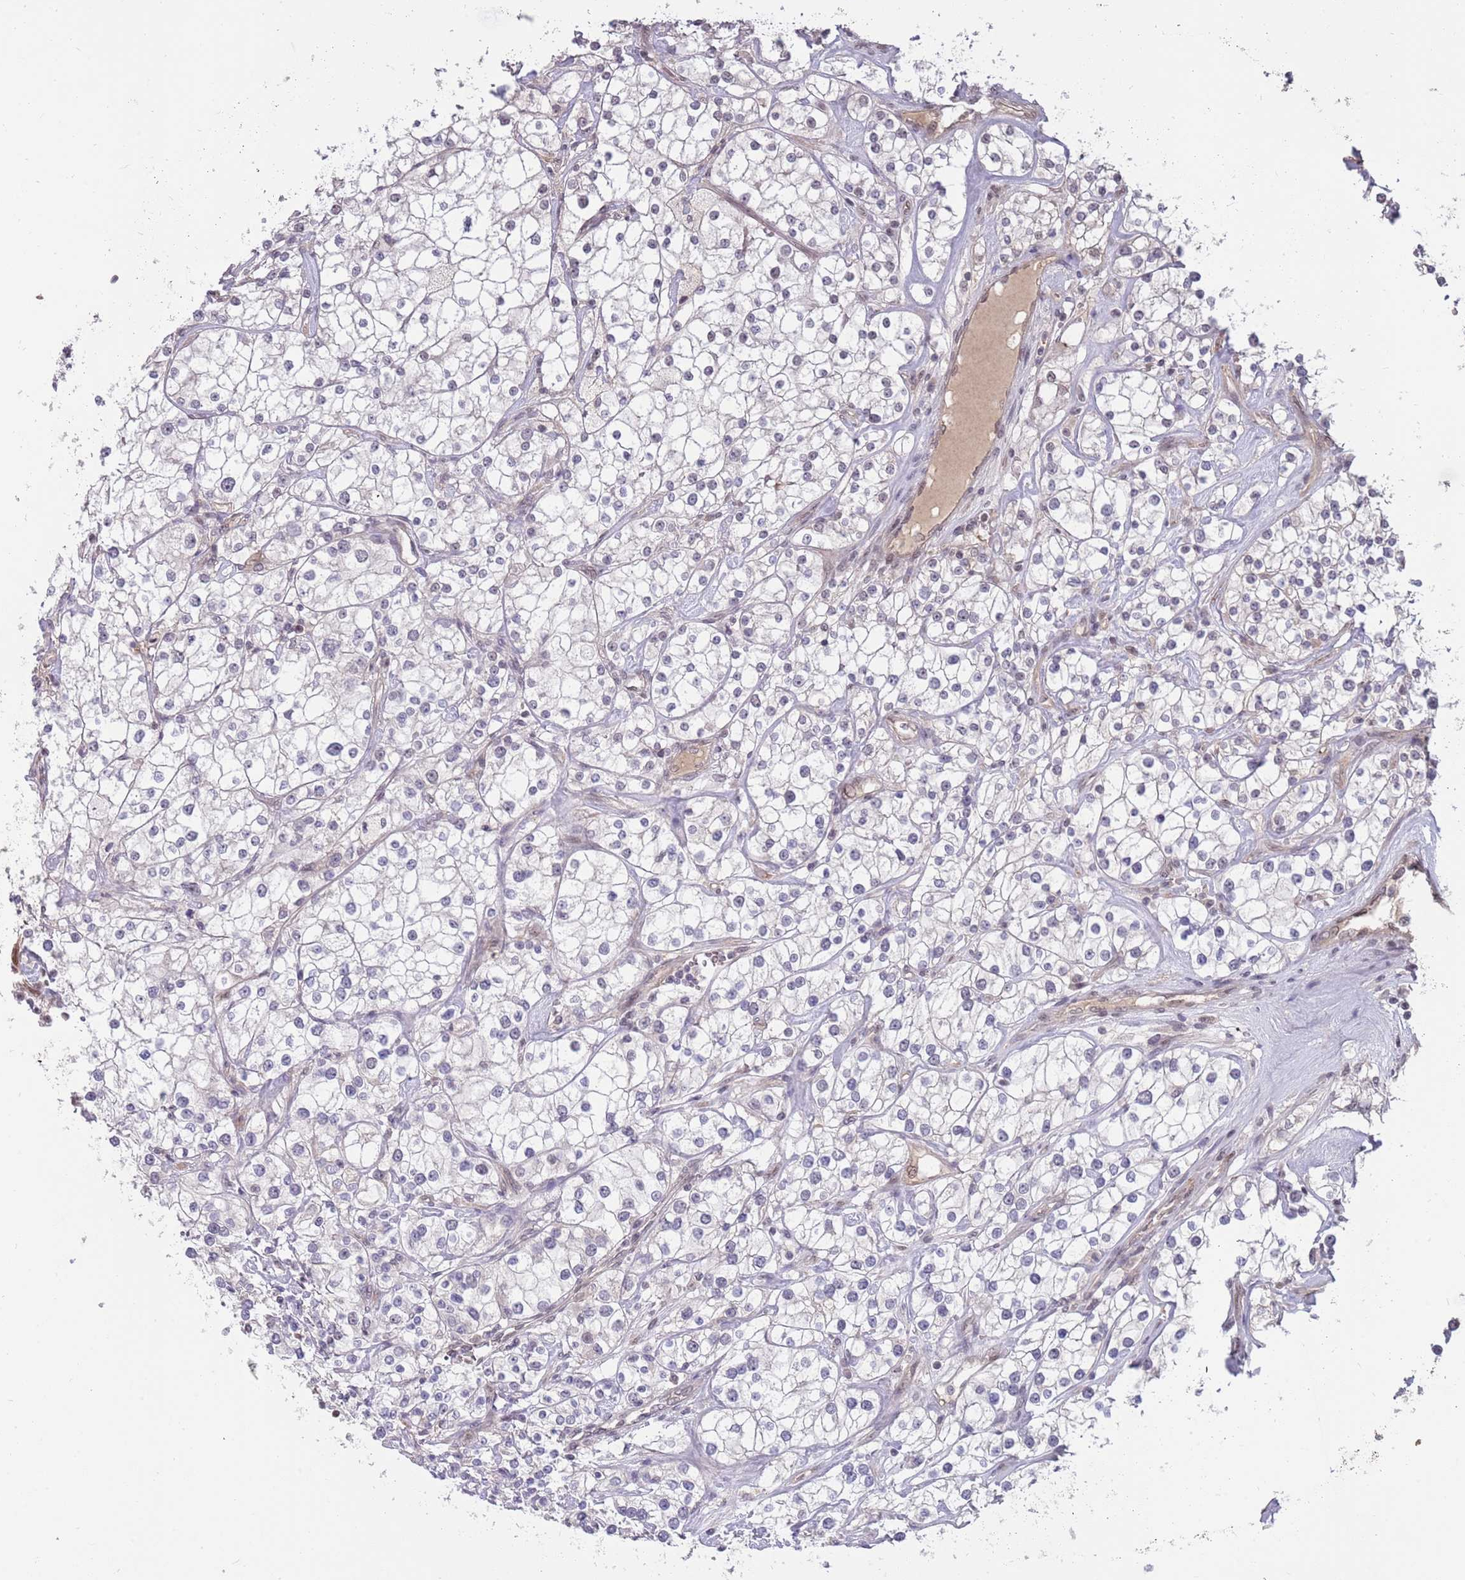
{"staining": {"intensity": "negative", "quantity": "none", "location": "none"}, "tissue": "renal cancer", "cell_type": "Tumor cells", "image_type": "cancer", "snomed": [{"axis": "morphology", "description": "Adenocarcinoma, NOS"}, {"axis": "topography", "description": "Kidney"}], "caption": "DAB immunohistochemical staining of human renal cancer exhibits no significant positivity in tumor cells. Nuclei are stained in blue.", "gene": "ZBTB7A", "patient": {"sex": "male", "age": 77}}